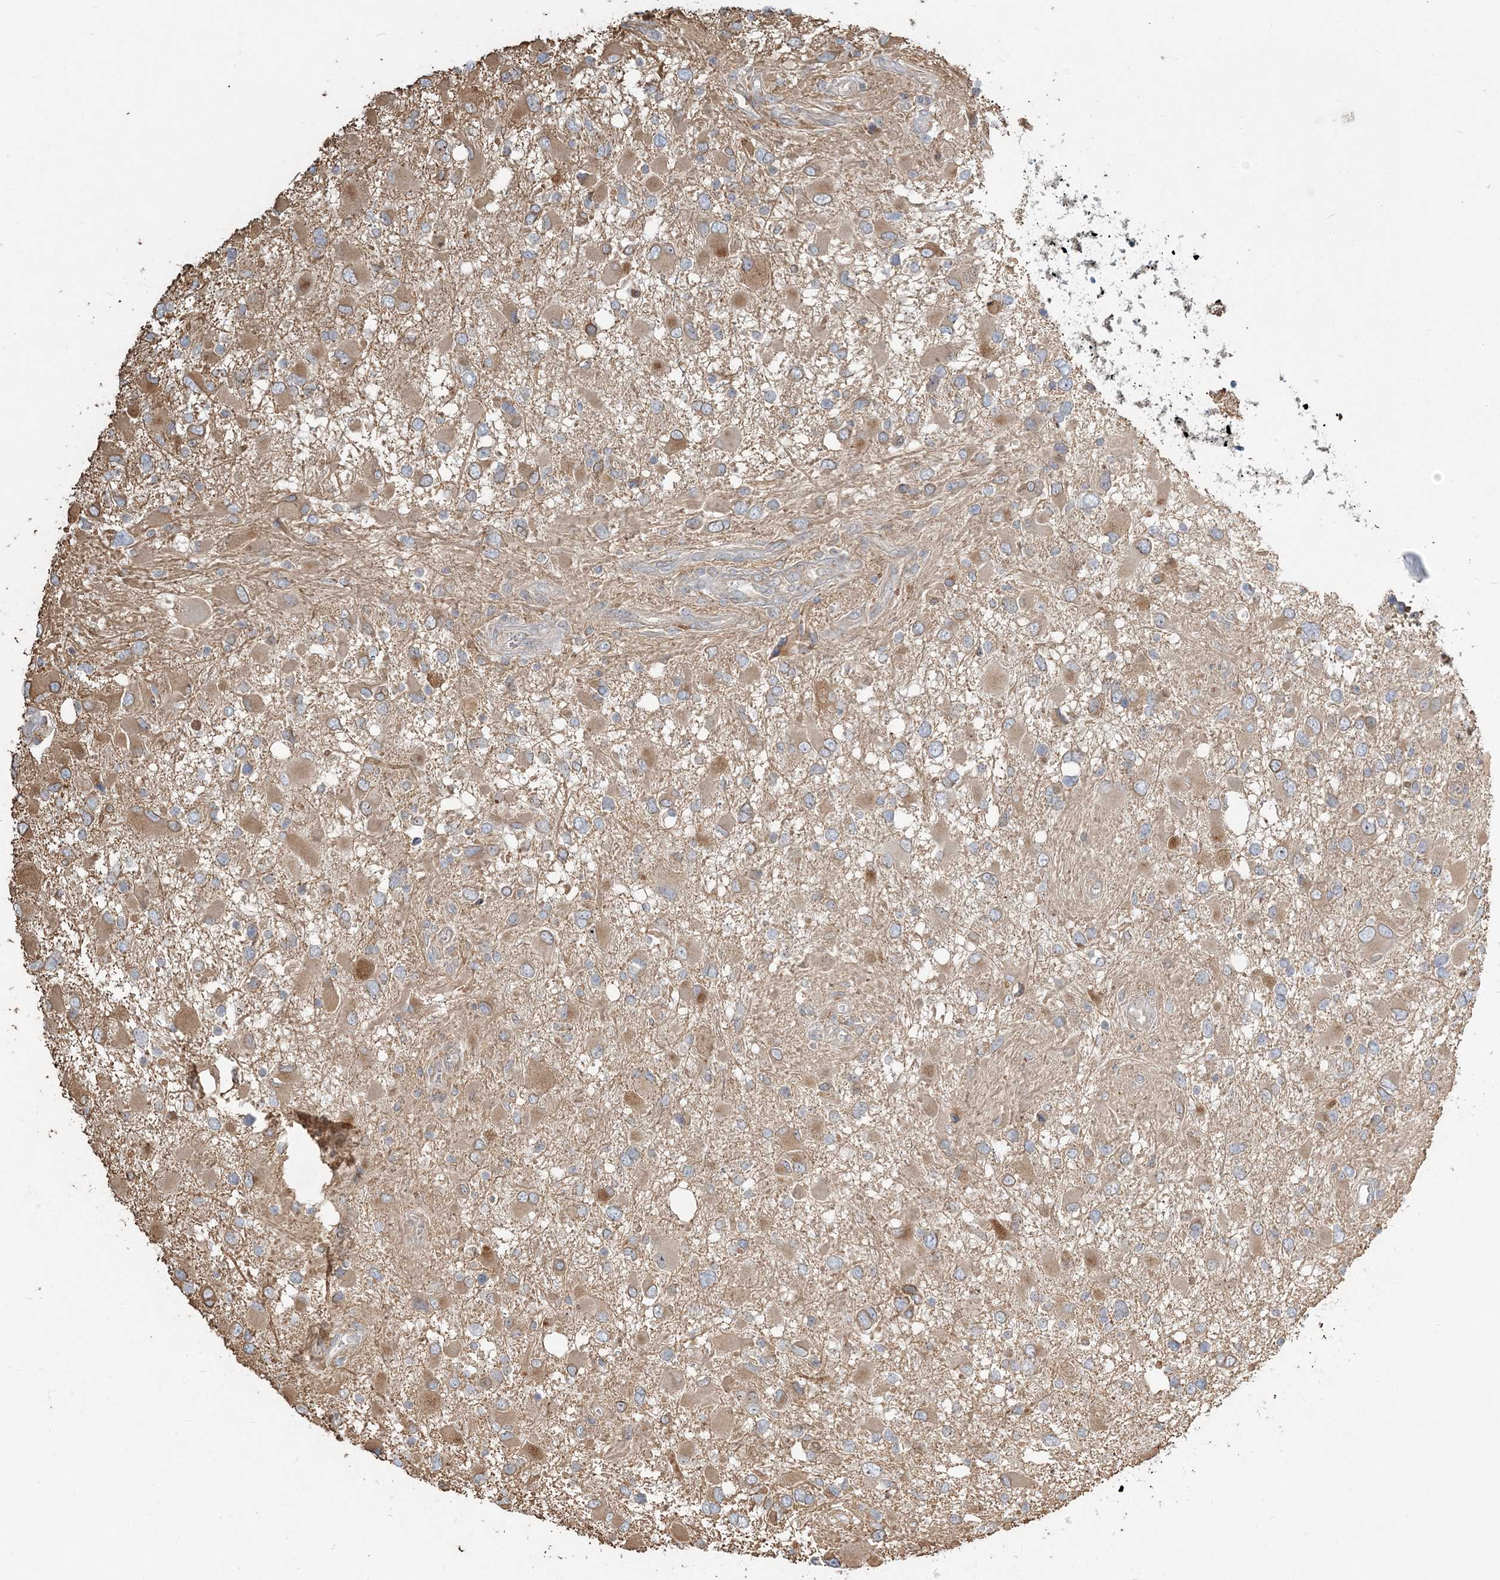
{"staining": {"intensity": "weak", "quantity": ">75%", "location": "cytoplasmic/membranous"}, "tissue": "glioma", "cell_type": "Tumor cells", "image_type": "cancer", "snomed": [{"axis": "morphology", "description": "Glioma, malignant, High grade"}, {"axis": "topography", "description": "Brain"}], "caption": "Weak cytoplasmic/membranous protein positivity is seen in about >75% of tumor cells in glioma.", "gene": "AP1AR", "patient": {"sex": "male", "age": 53}}